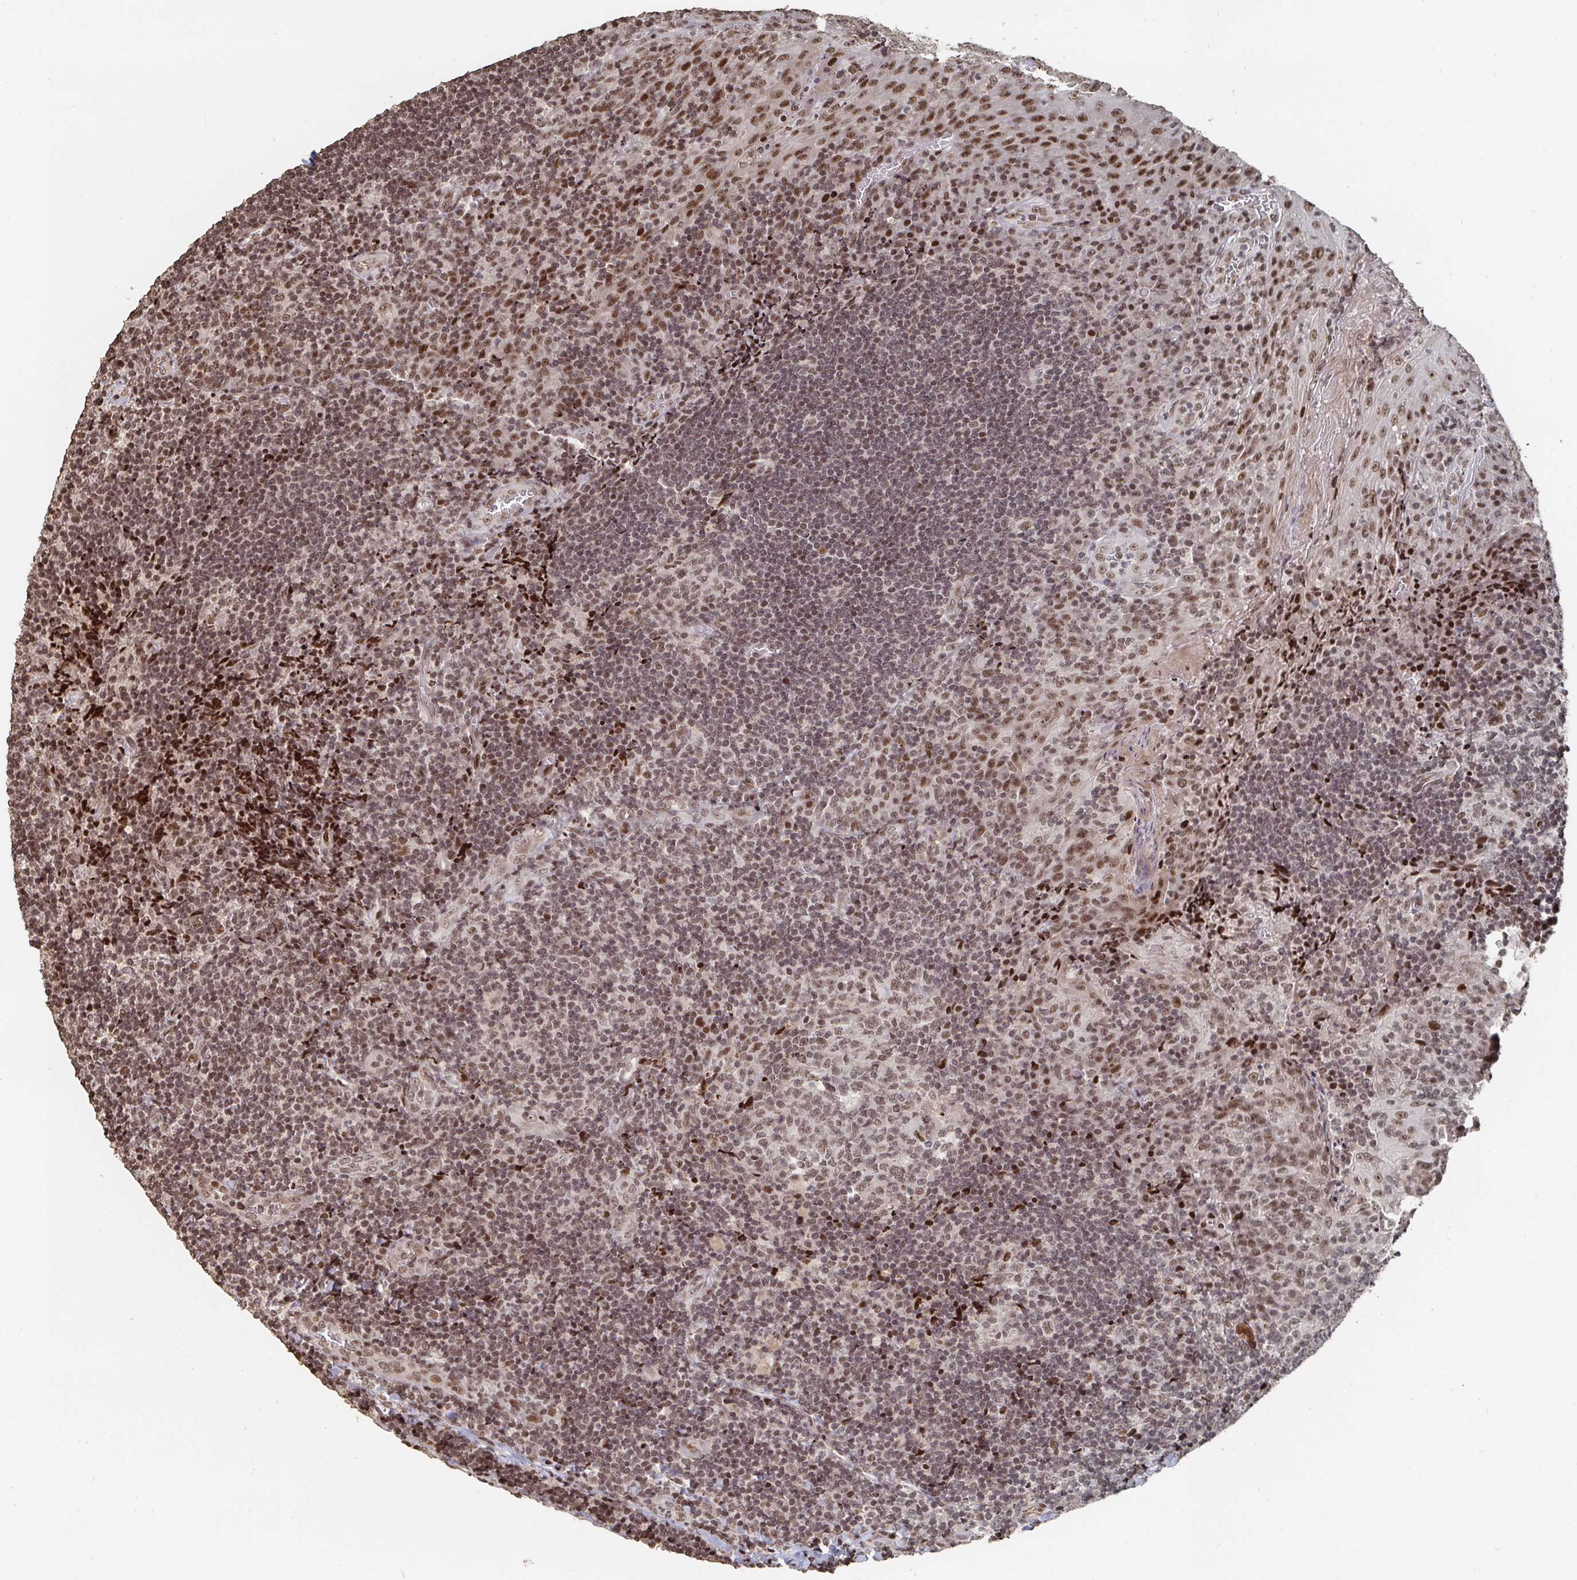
{"staining": {"intensity": "moderate", "quantity": ">75%", "location": "nuclear"}, "tissue": "tonsil", "cell_type": "Germinal center cells", "image_type": "normal", "snomed": [{"axis": "morphology", "description": "Normal tissue, NOS"}, {"axis": "topography", "description": "Tonsil"}], "caption": "Protein staining of benign tonsil exhibits moderate nuclear positivity in approximately >75% of germinal center cells. (Stains: DAB (3,3'-diaminobenzidine) in brown, nuclei in blue, Microscopy: brightfield microscopy at high magnification).", "gene": "ZDHHC12", "patient": {"sex": "male", "age": 17}}